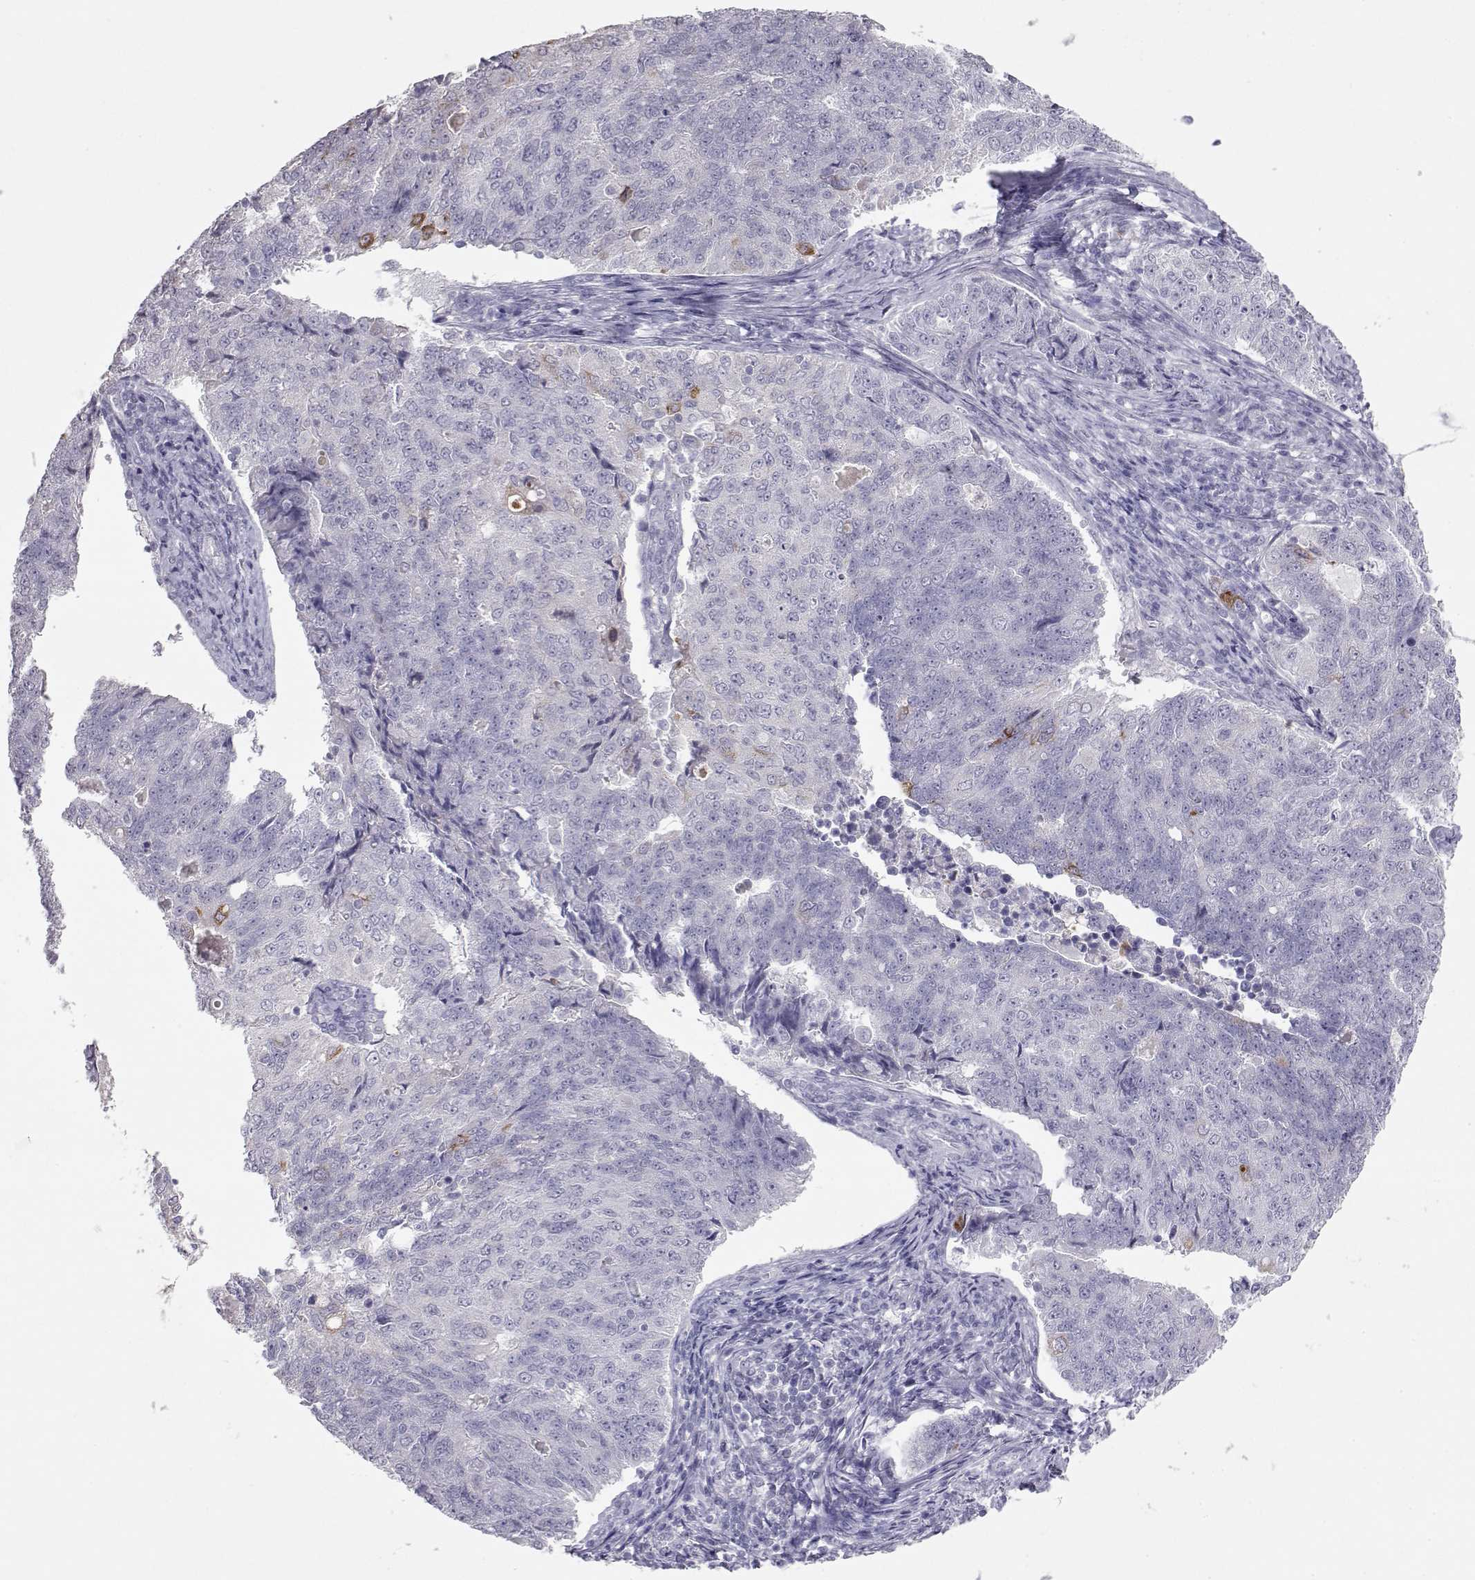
{"staining": {"intensity": "strong", "quantity": "<25%", "location": "cytoplasmic/membranous"}, "tissue": "endometrial cancer", "cell_type": "Tumor cells", "image_type": "cancer", "snomed": [{"axis": "morphology", "description": "Adenocarcinoma, NOS"}, {"axis": "topography", "description": "Endometrium"}], "caption": "Endometrial cancer stained for a protein displays strong cytoplasmic/membranous positivity in tumor cells.", "gene": "LAMB3", "patient": {"sex": "female", "age": 43}}